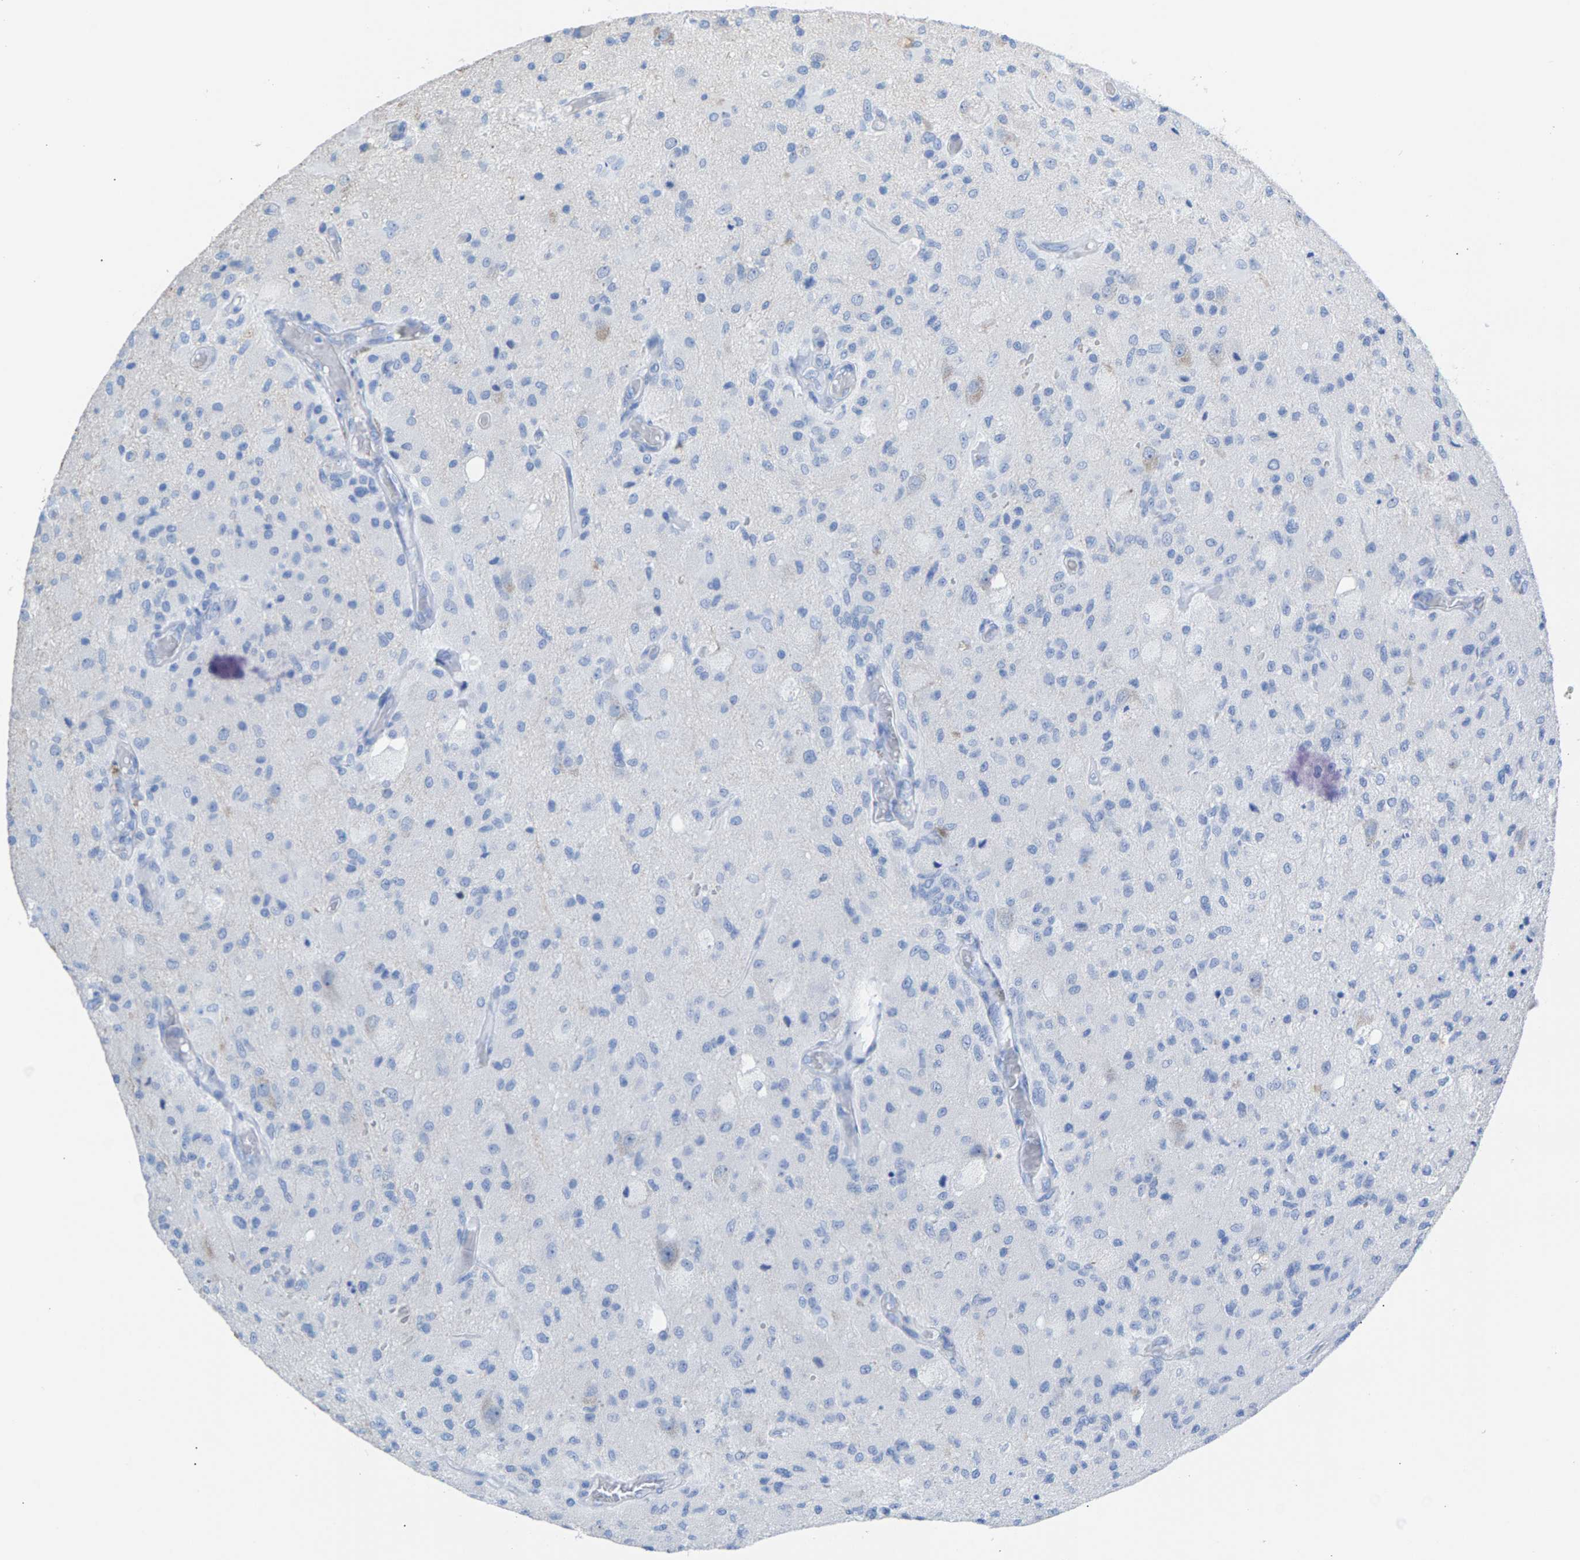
{"staining": {"intensity": "negative", "quantity": "none", "location": "none"}, "tissue": "glioma", "cell_type": "Tumor cells", "image_type": "cancer", "snomed": [{"axis": "morphology", "description": "Normal tissue, NOS"}, {"axis": "morphology", "description": "Glioma, malignant, High grade"}, {"axis": "topography", "description": "Cerebral cortex"}], "caption": "High magnification brightfield microscopy of high-grade glioma (malignant) stained with DAB (3,3'-diaminobenzidine) (brown) and counterstained with hematoxylin (blue): tumor cells show no significant positivity.", "gene": "CPA1", "patient": {"sex": "male", "age": 77}}